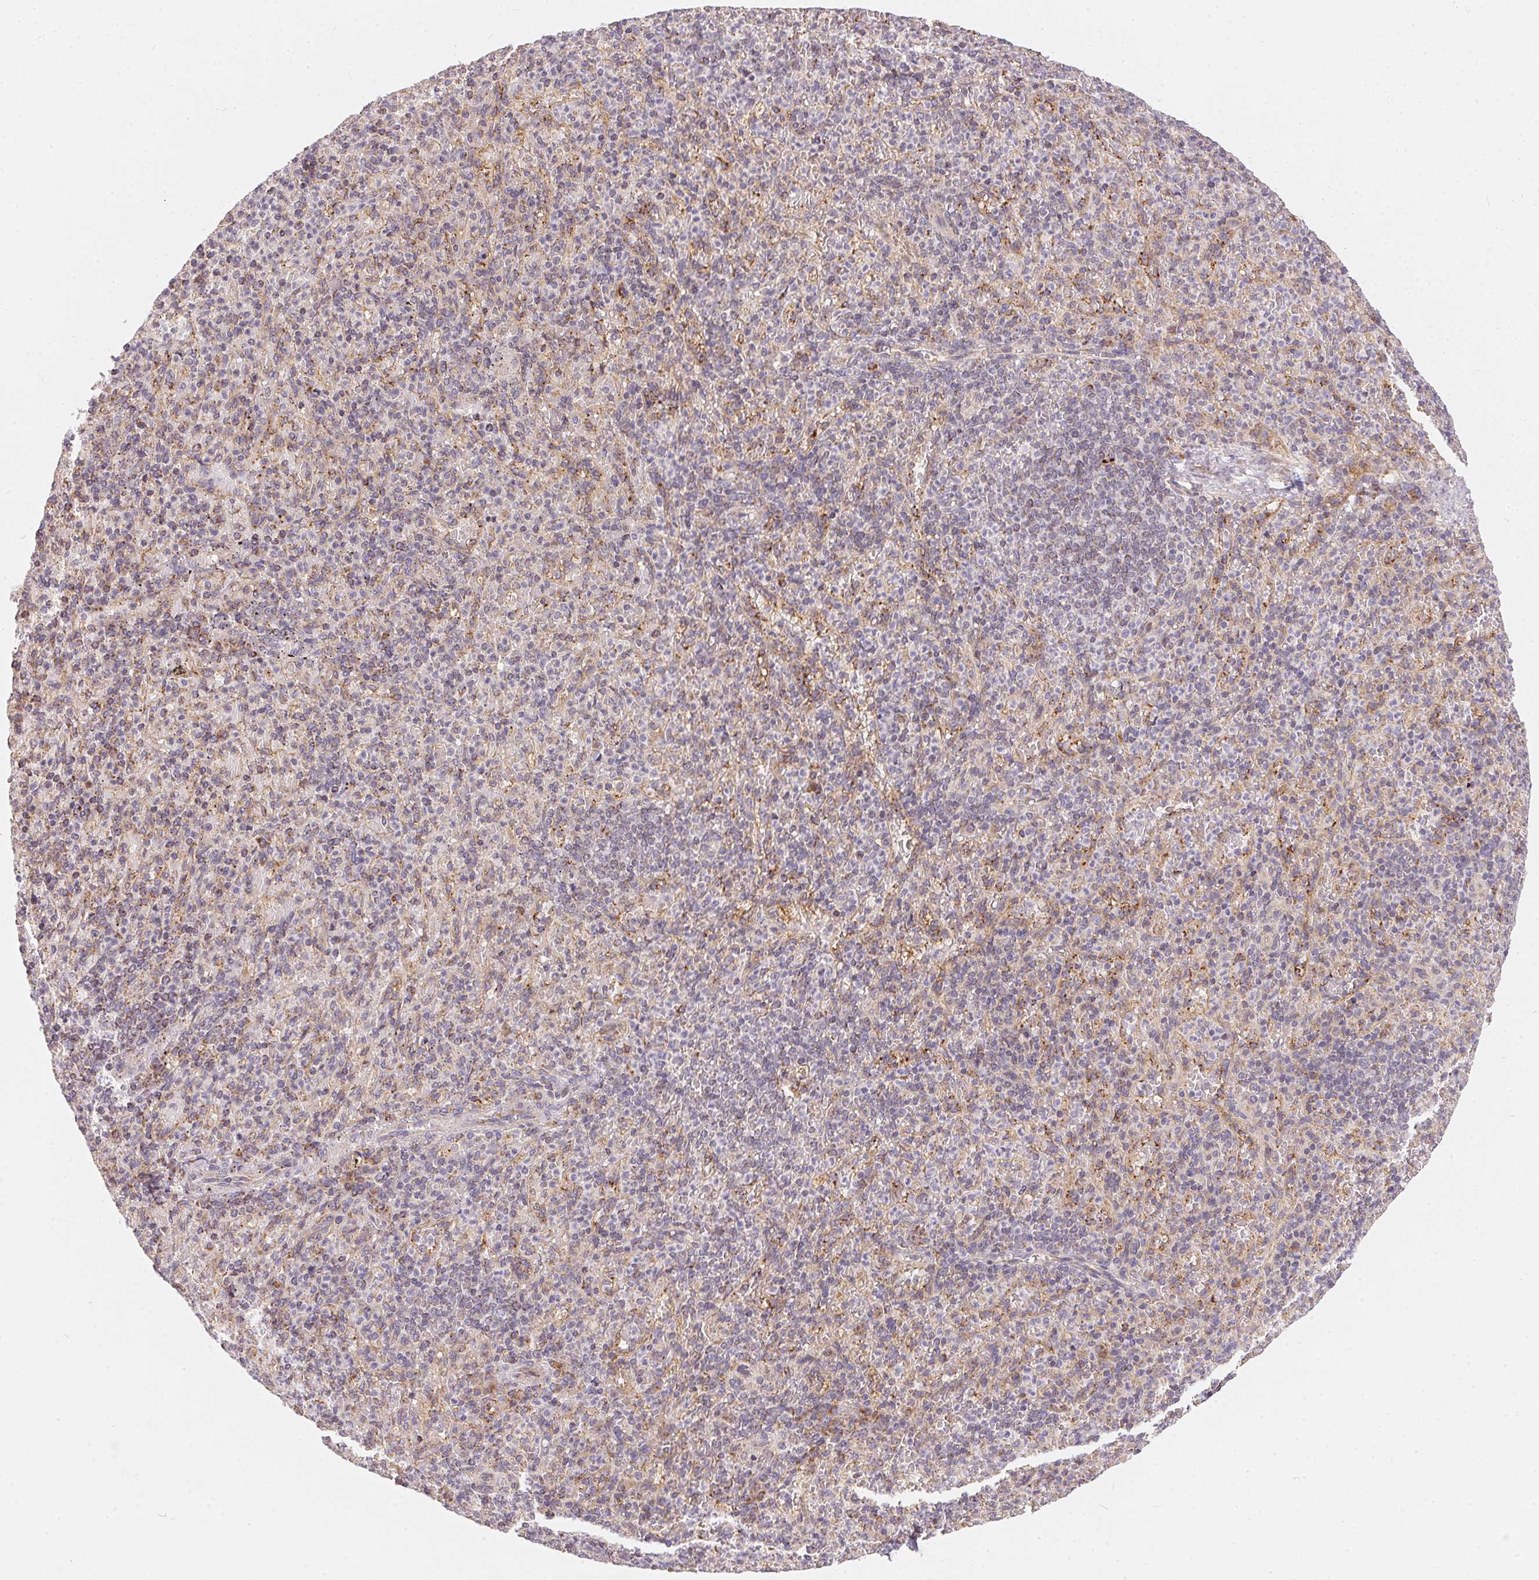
{"staining": {"intensity": "negative", "quantity": "none", "location": "none"}, "tissue": "spleen", "cell_type": "Cells in red pulp", "image_type": "normal", "snomed": [{"axis": "morphology", "description": "Normal tissue, NOS"}, {"axis": "topography", "description": "Spleen"}], "caption": "Spleen stained for a protein using immunohistochemistry (IHC) demonstrates no staining cells in red pulp.", "gene": "VWA5B2", "patient": {"sex": "female", "age": 74}}